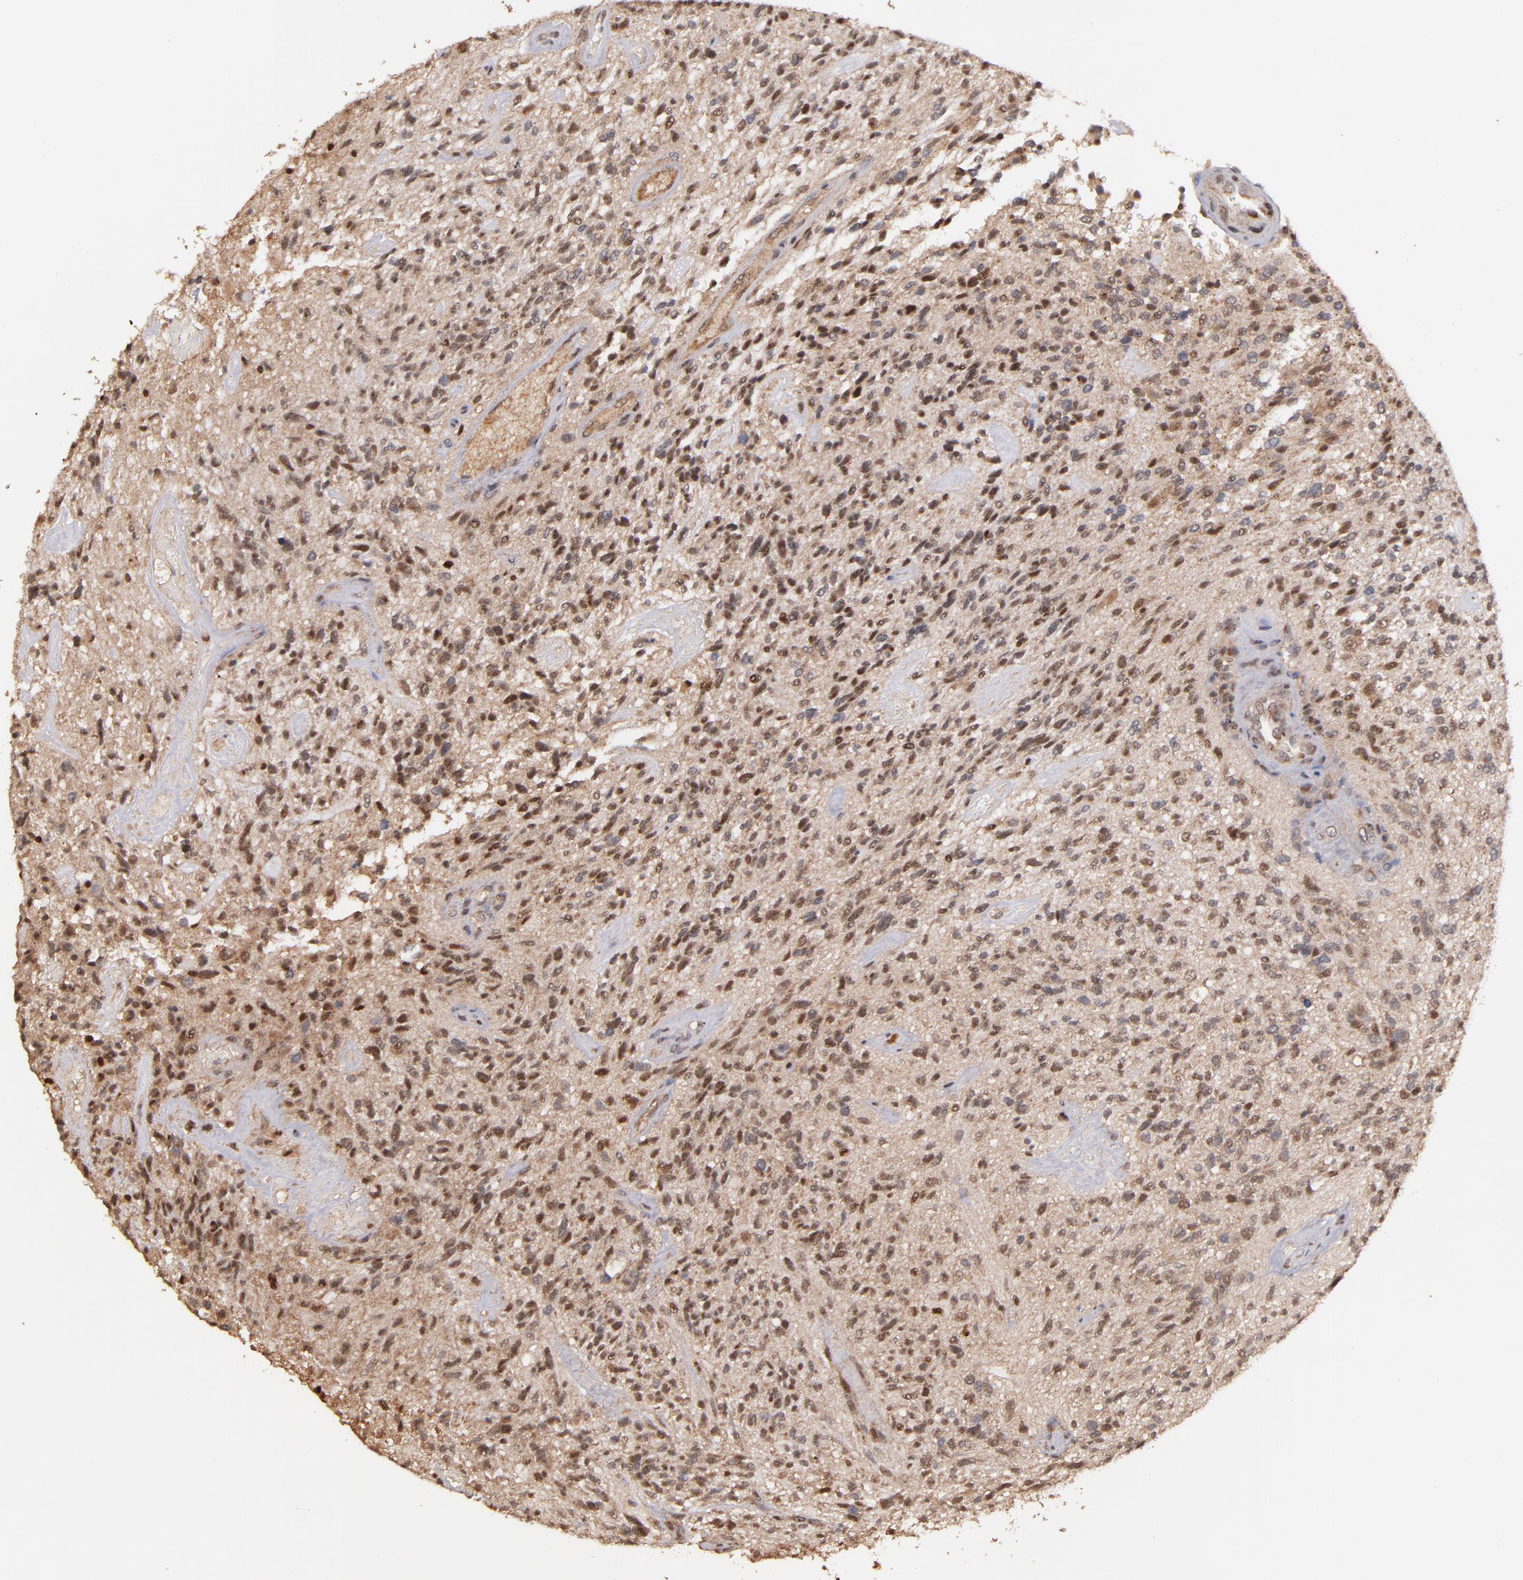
{"staining": {"intensity": "moderate", "quantity": ">75%", "location": "nuclear"}, "tissue": "glioma", "cell_type": "Tumor cells", "image_type": "cancer", "snomed": [{"axis": "morphology", "description": "Normal tissue, NOS"}, {"axis": "morphology", "description": "Glioma, malignant, High grade"}, {"axis": "topography", "description": "Cerebral cortex"}], "caption": "High-power microscopy captured an immunohistochemistry image of glioma, revealing moderate nuclear staining in about >75% of tumor cells.", "gene": "EAPP", "patient": {"sex": "male", "age": 75}}